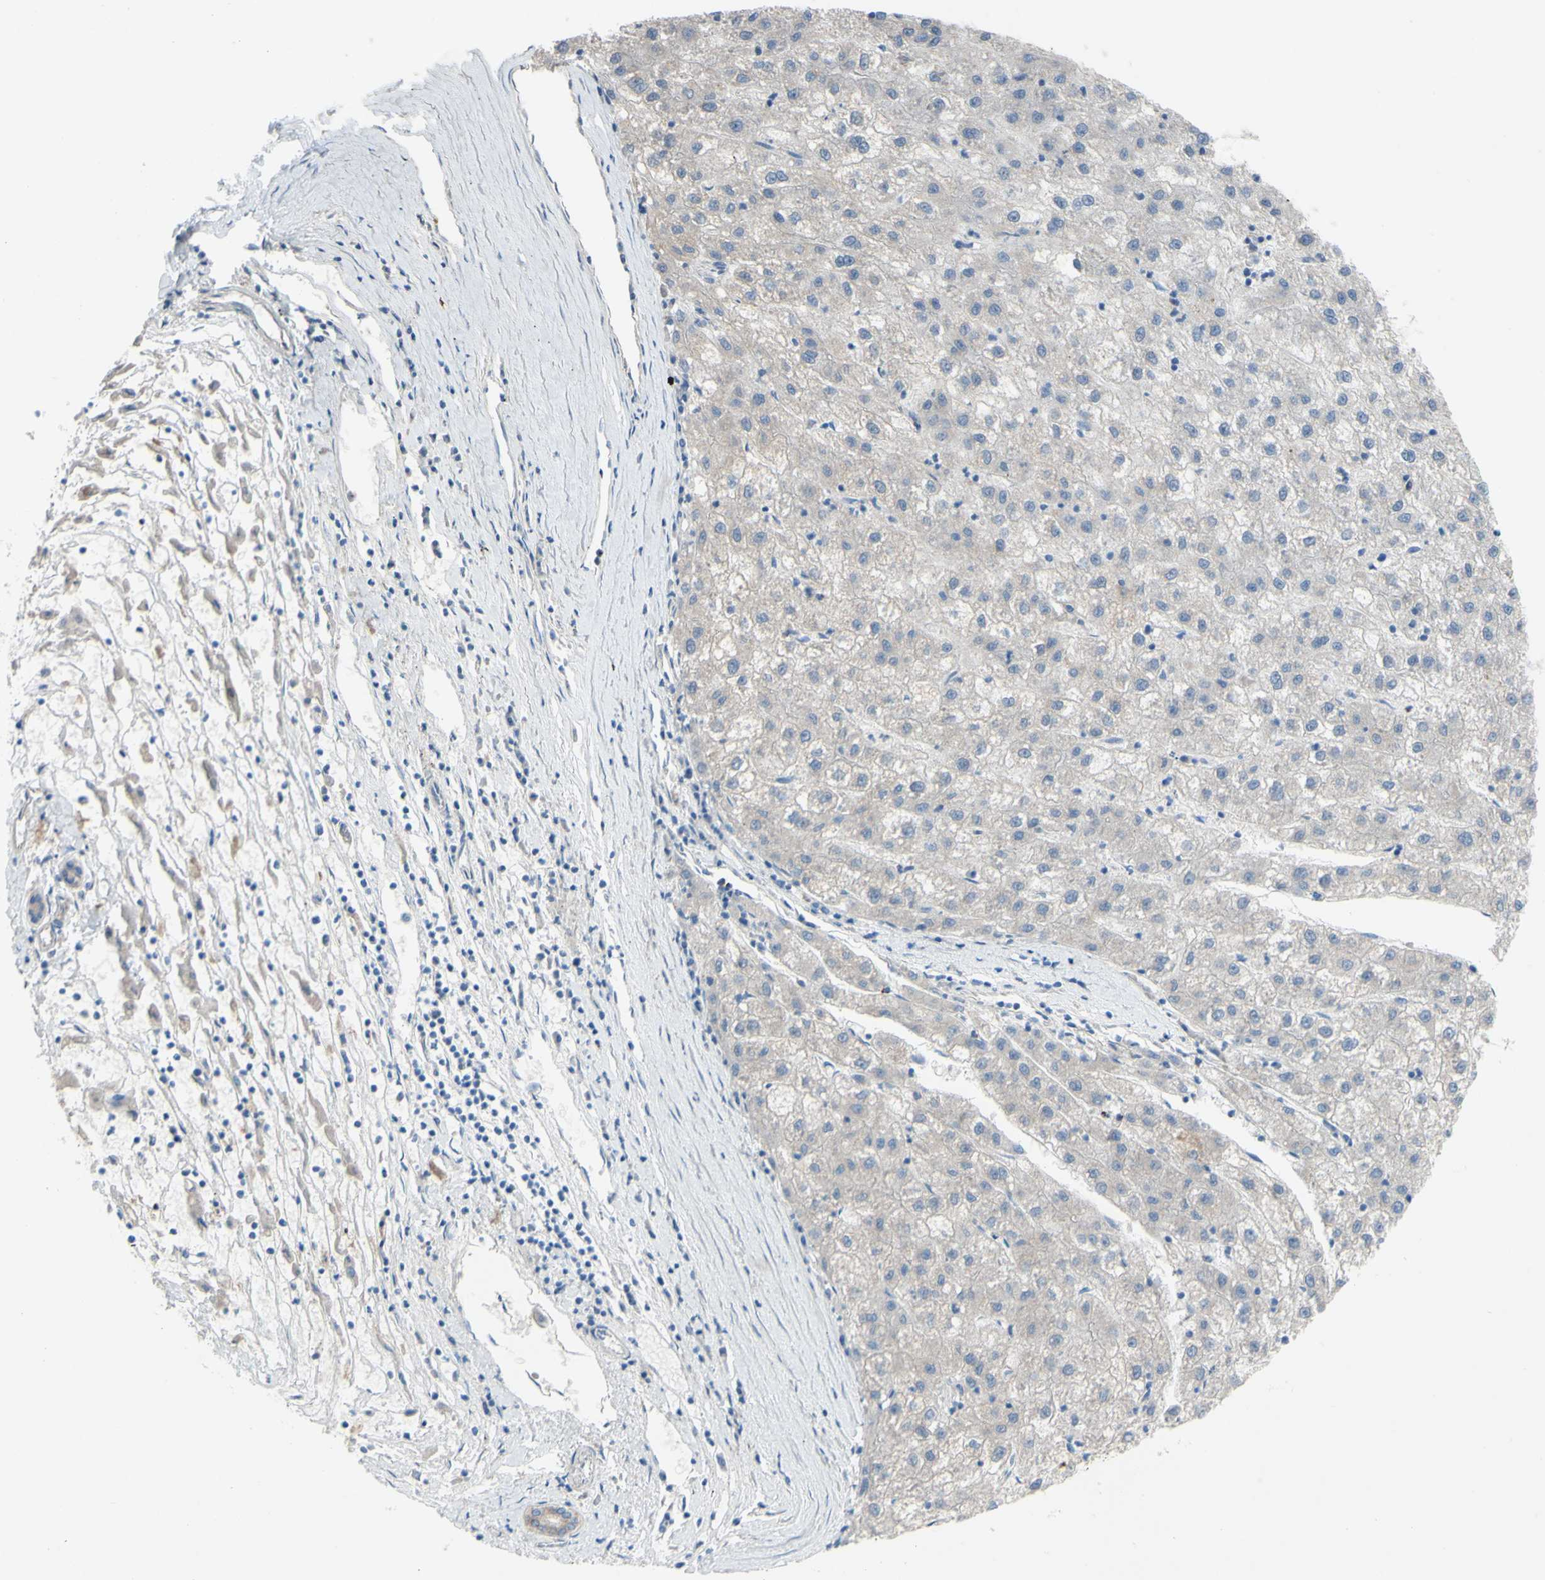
{"staining": {"intensity": "negative", "quantity": "none", "location": "none"}, "tissue": "liver cancer", "cell_type": "Tumor cells", "image_type": "cancer", "snomed": [{"axis": "morphology", "description": "Carcinoma, Hepatocellular, NOS"}, {"axis": "topography", "description": "Liver"}], "caption": "Tumor cells are negative for brown protein staining in liver cancer.", "gene": "CDCP1", "patient": {"sex": "male", "age": 72}}